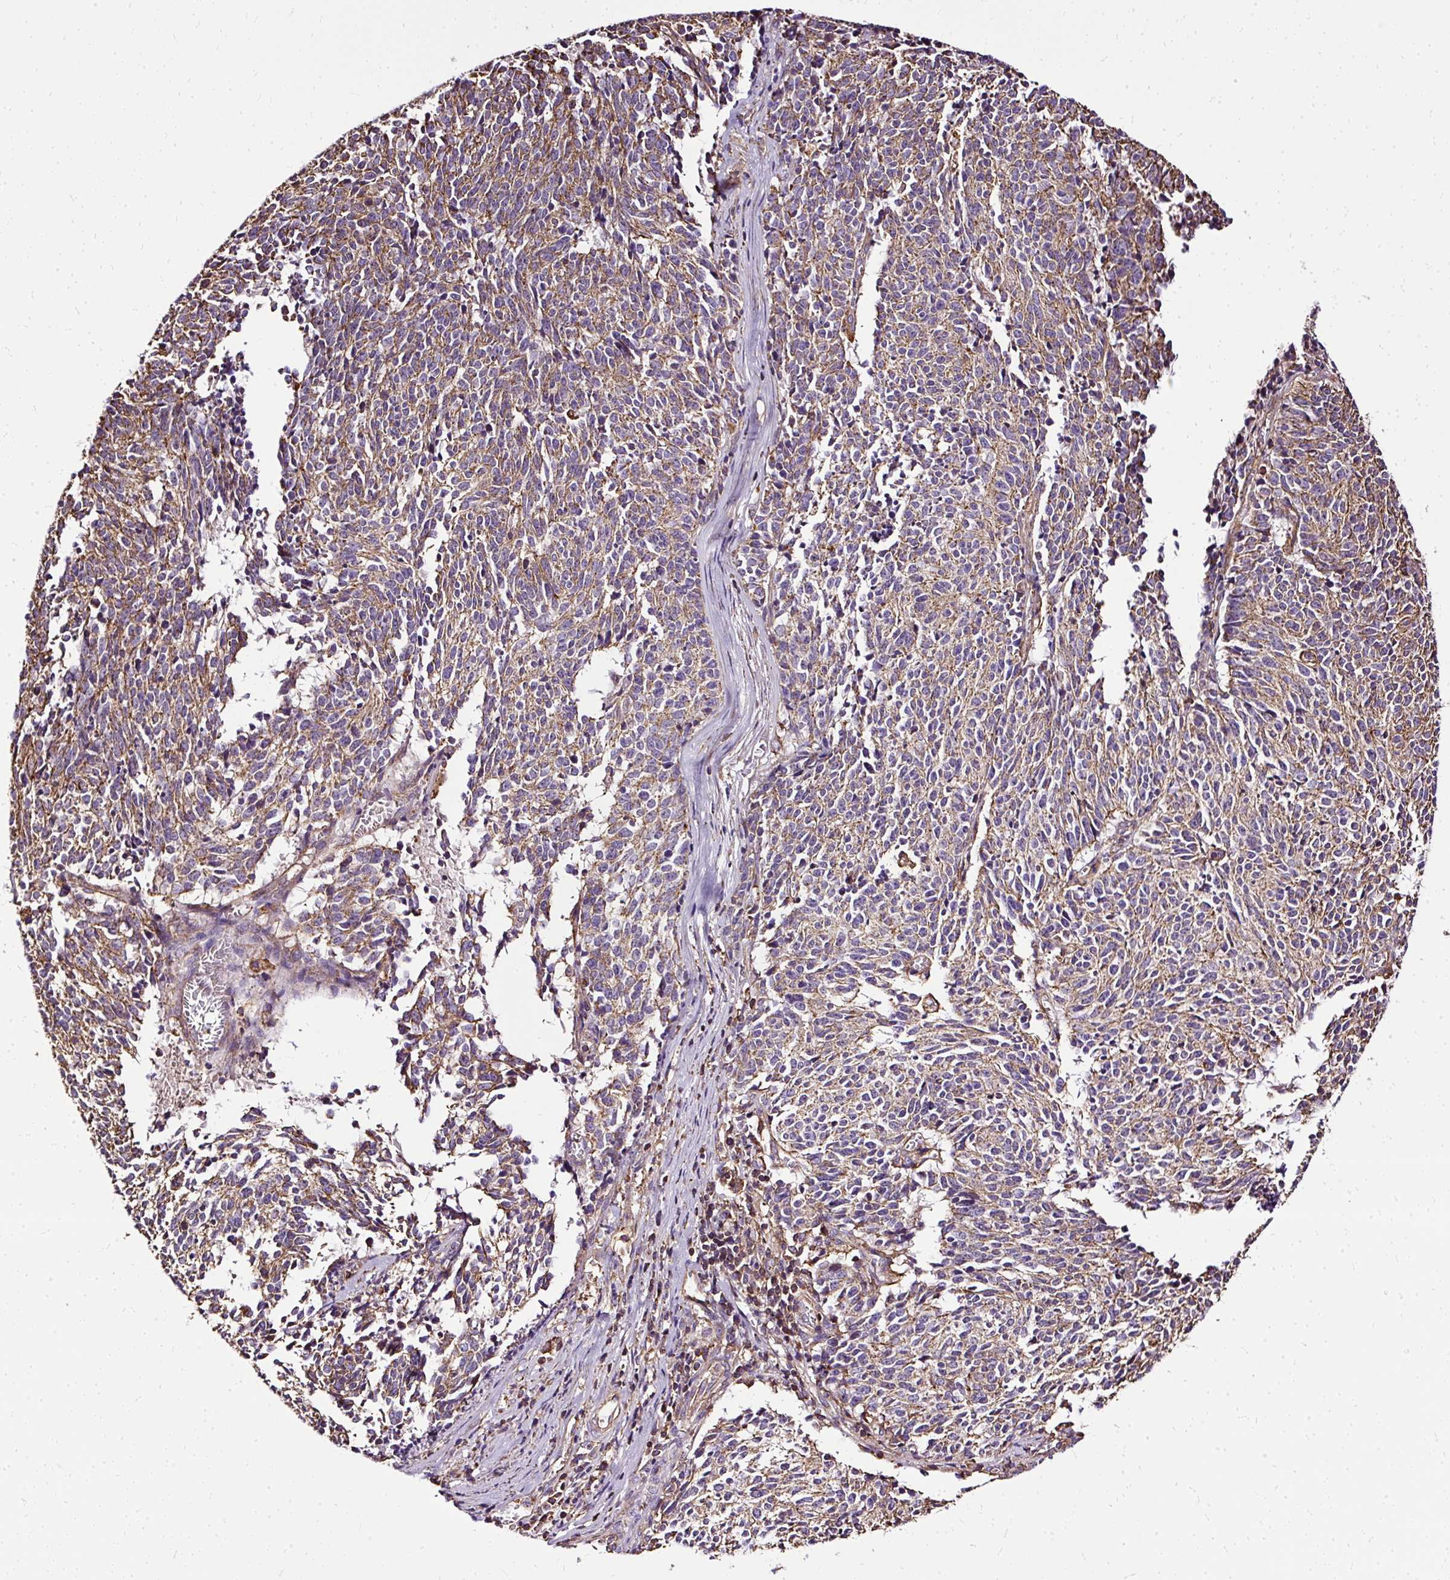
{"staining": {"intensity": "weak", "quantity": ">75%", "location": "cytoplasmic/membranous"}, "tissue": "cervical cancer", "cell_type": "Tumor cells", "image_type": "cancer", "snomed": [{"axis": "morphology", "description": "Squamous cell carcinoma, NOS"}, {"axis": "topography", "description": "Cervix"}], "caption": "Squamous cell carcinoma (cervical) stained for a protein (brown) exhibits weak cytoplasmic/membranous positive positivity in about >75% of tumor cells.", "gene": "KLHL11", "patient": {"sex": "female", "age": 29}}